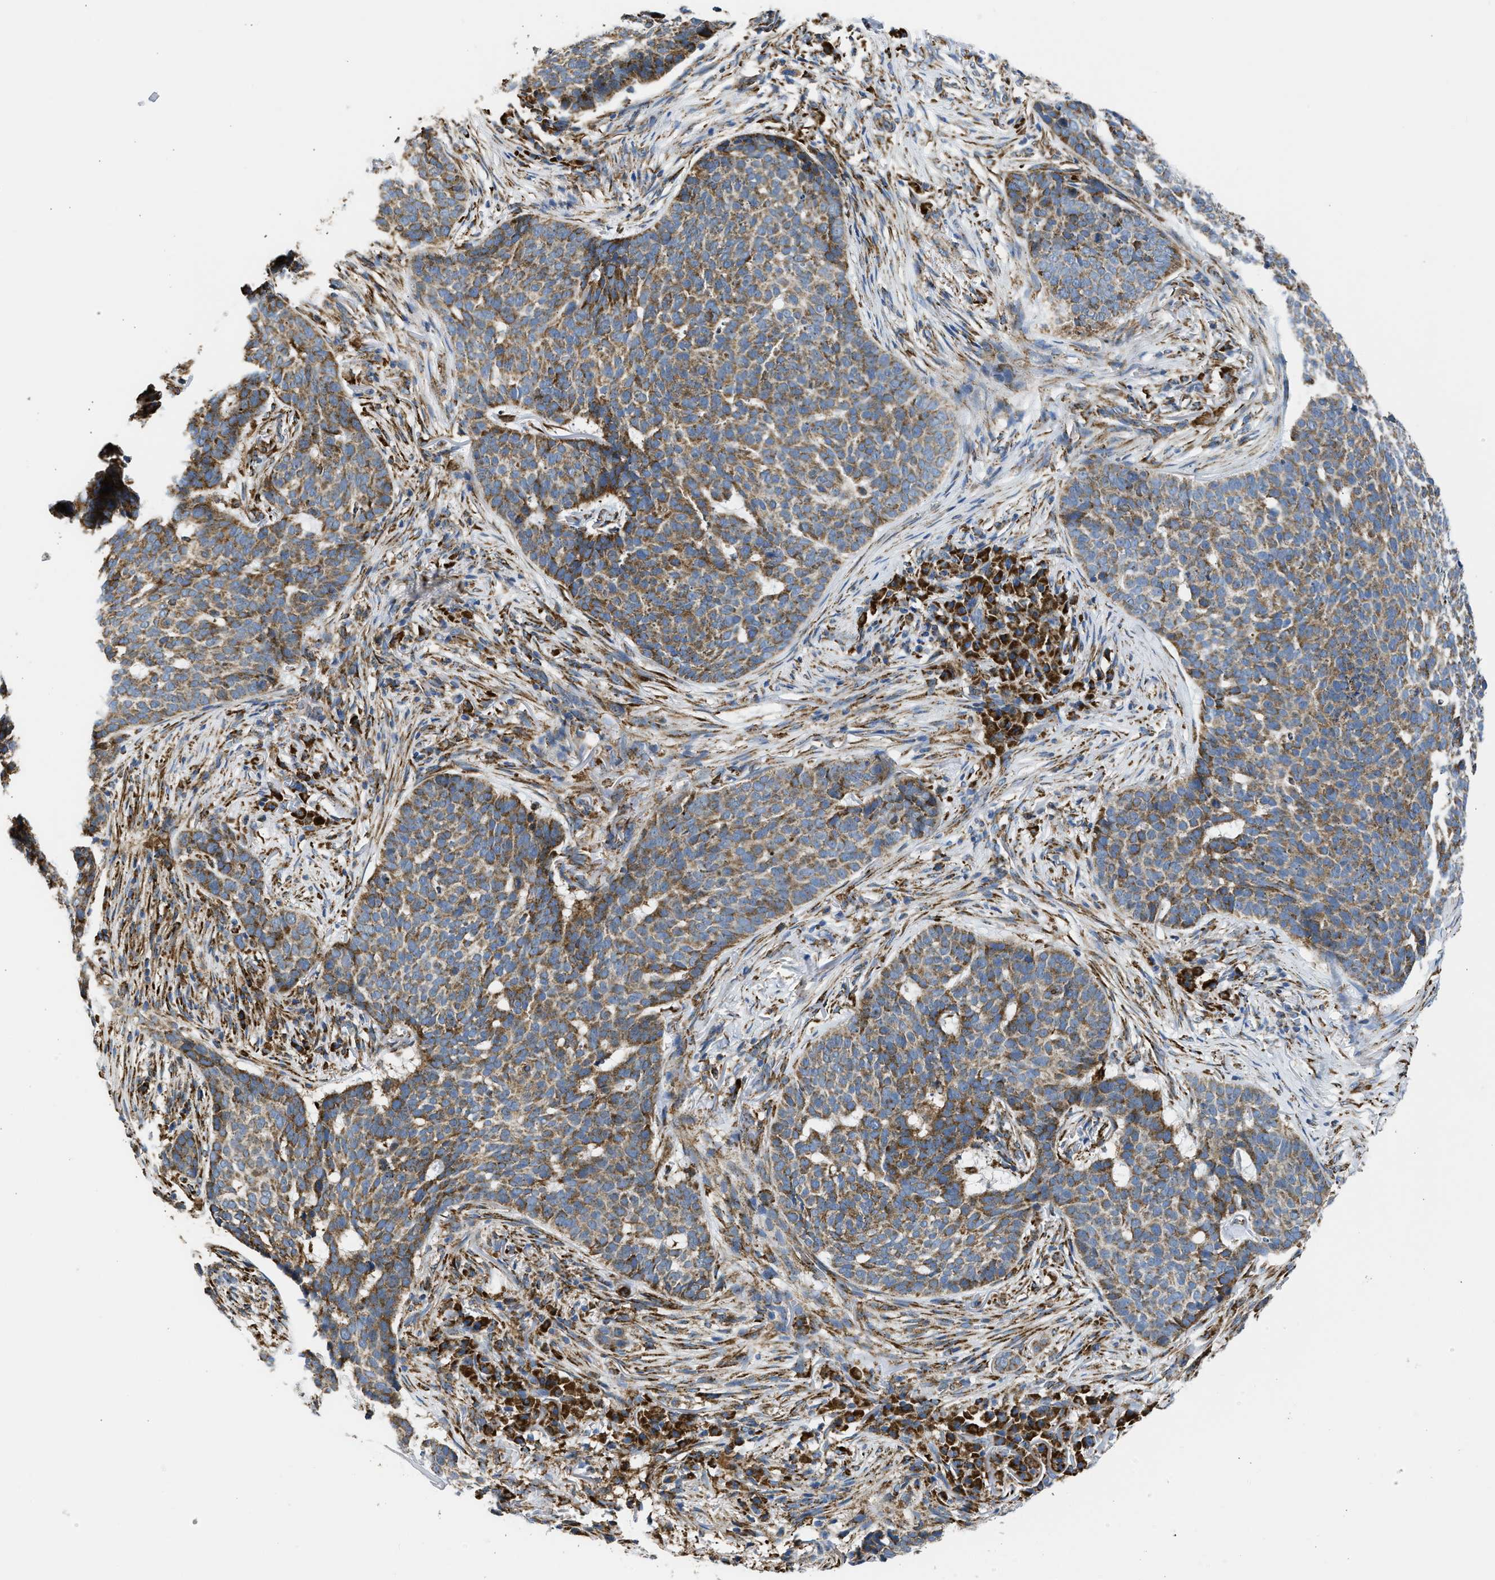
{"staining": {"intensity": "moderate", "quantity": ">75%", "location": "cytoplasmic/membranous"}, "tissue": "skin cancer", "cell_type": "Tumor cells", "image_type": "cancer", "snomed": [{"axis": "morphology", "description": "Basal cell carcinoma"}, {"axis": "topography", "description": "Skin"}], "caption": "IHC of basal cell carcinoma (skin) shows medium levels of moderate cytoplasmic/membranous positivity in approximately >75% of tumor cells.", "gene": "CYCS", "patient": {"sex": "male", "age": 85}}